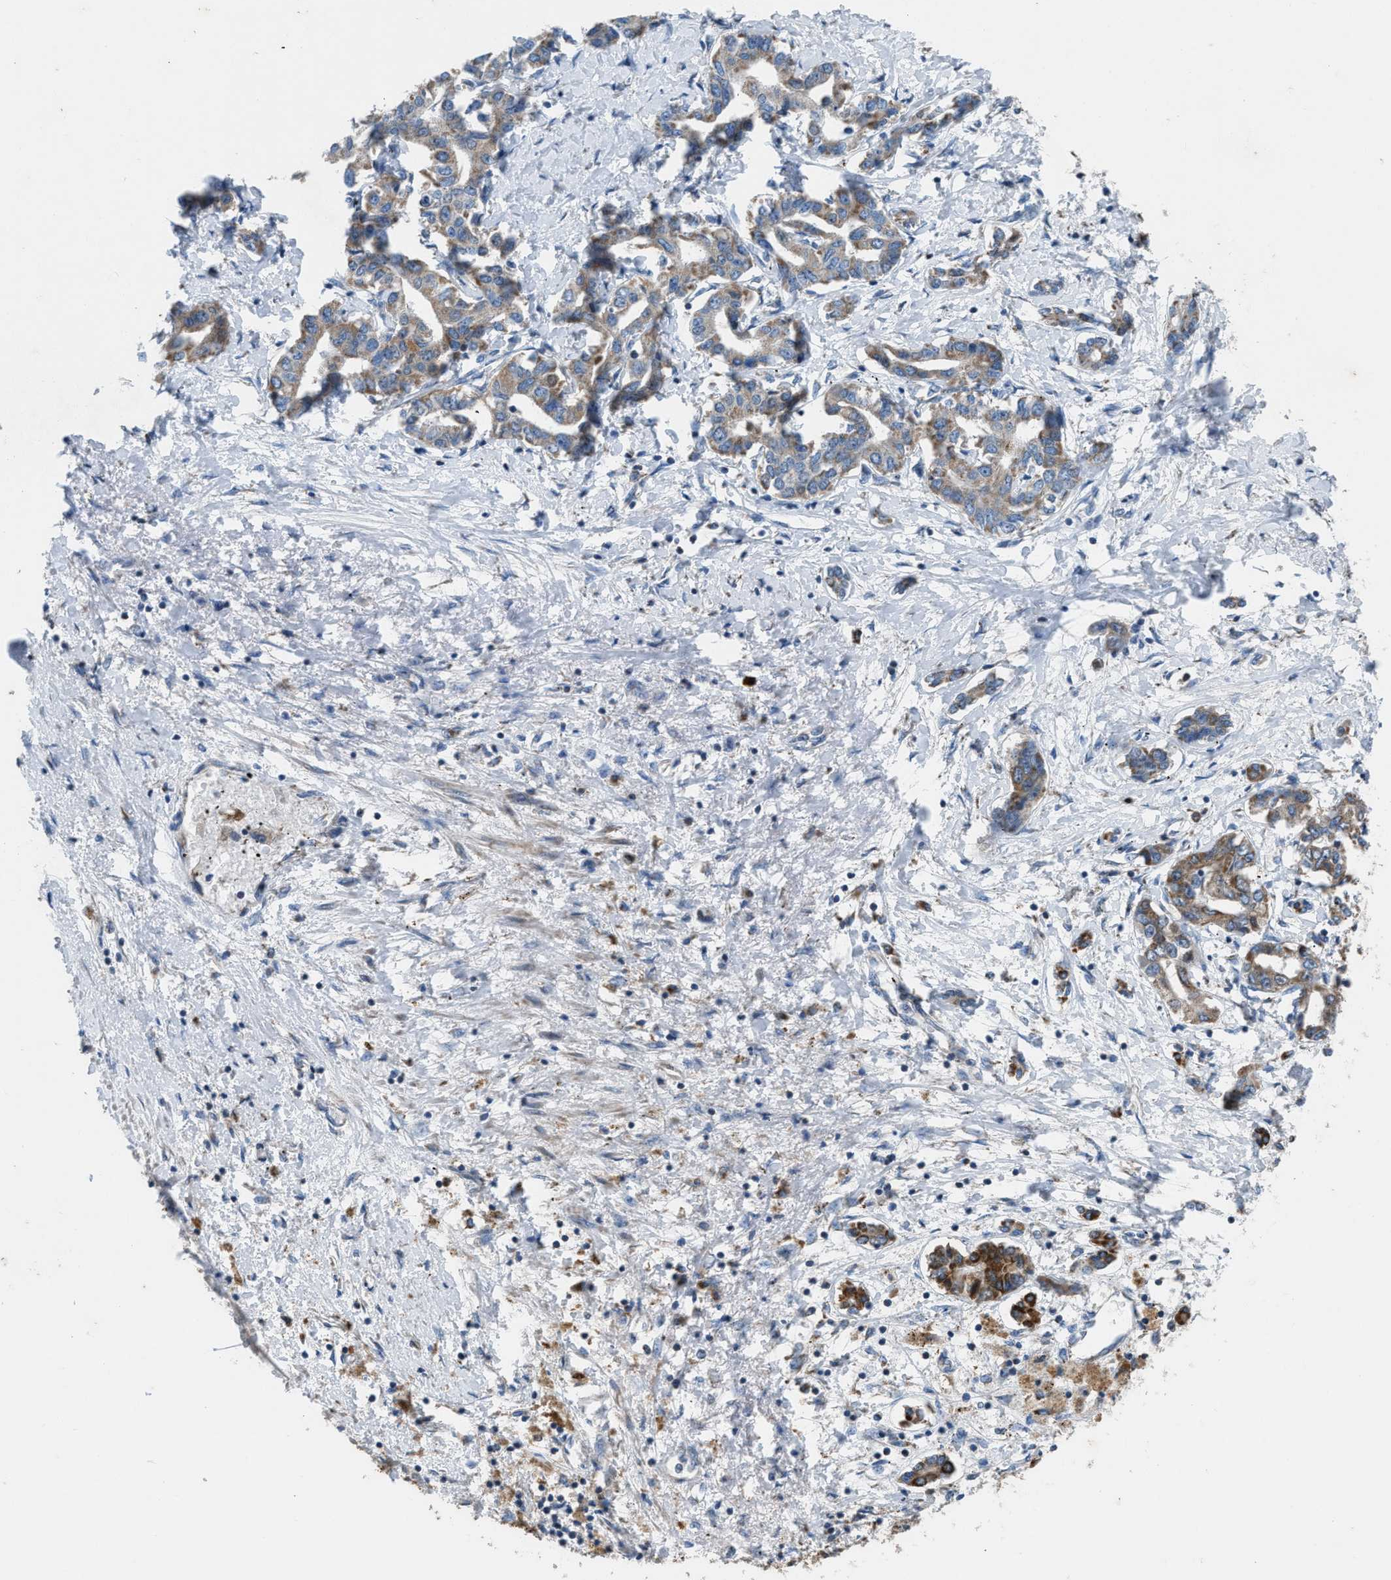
{"staining": {"intensity": "strong", "quantity": ">75%", "location": "cytoplasmic/membranous"}, "tissue": "liver cancer", "cell_type": "Tumor cells", "image_type": "cancer", "snomed": [{"axis": "morphology", "description": "Cholangiocarcinoma"}, {"axis": "topography", "description": "Liver"}], "caption": "Human liver cancer (cholangiocarcinoma) stained with a protein marker exhibits strong staining in tumor cells.", "gene": "ETFB", "patient": {"sex": "male", "age": 59}}